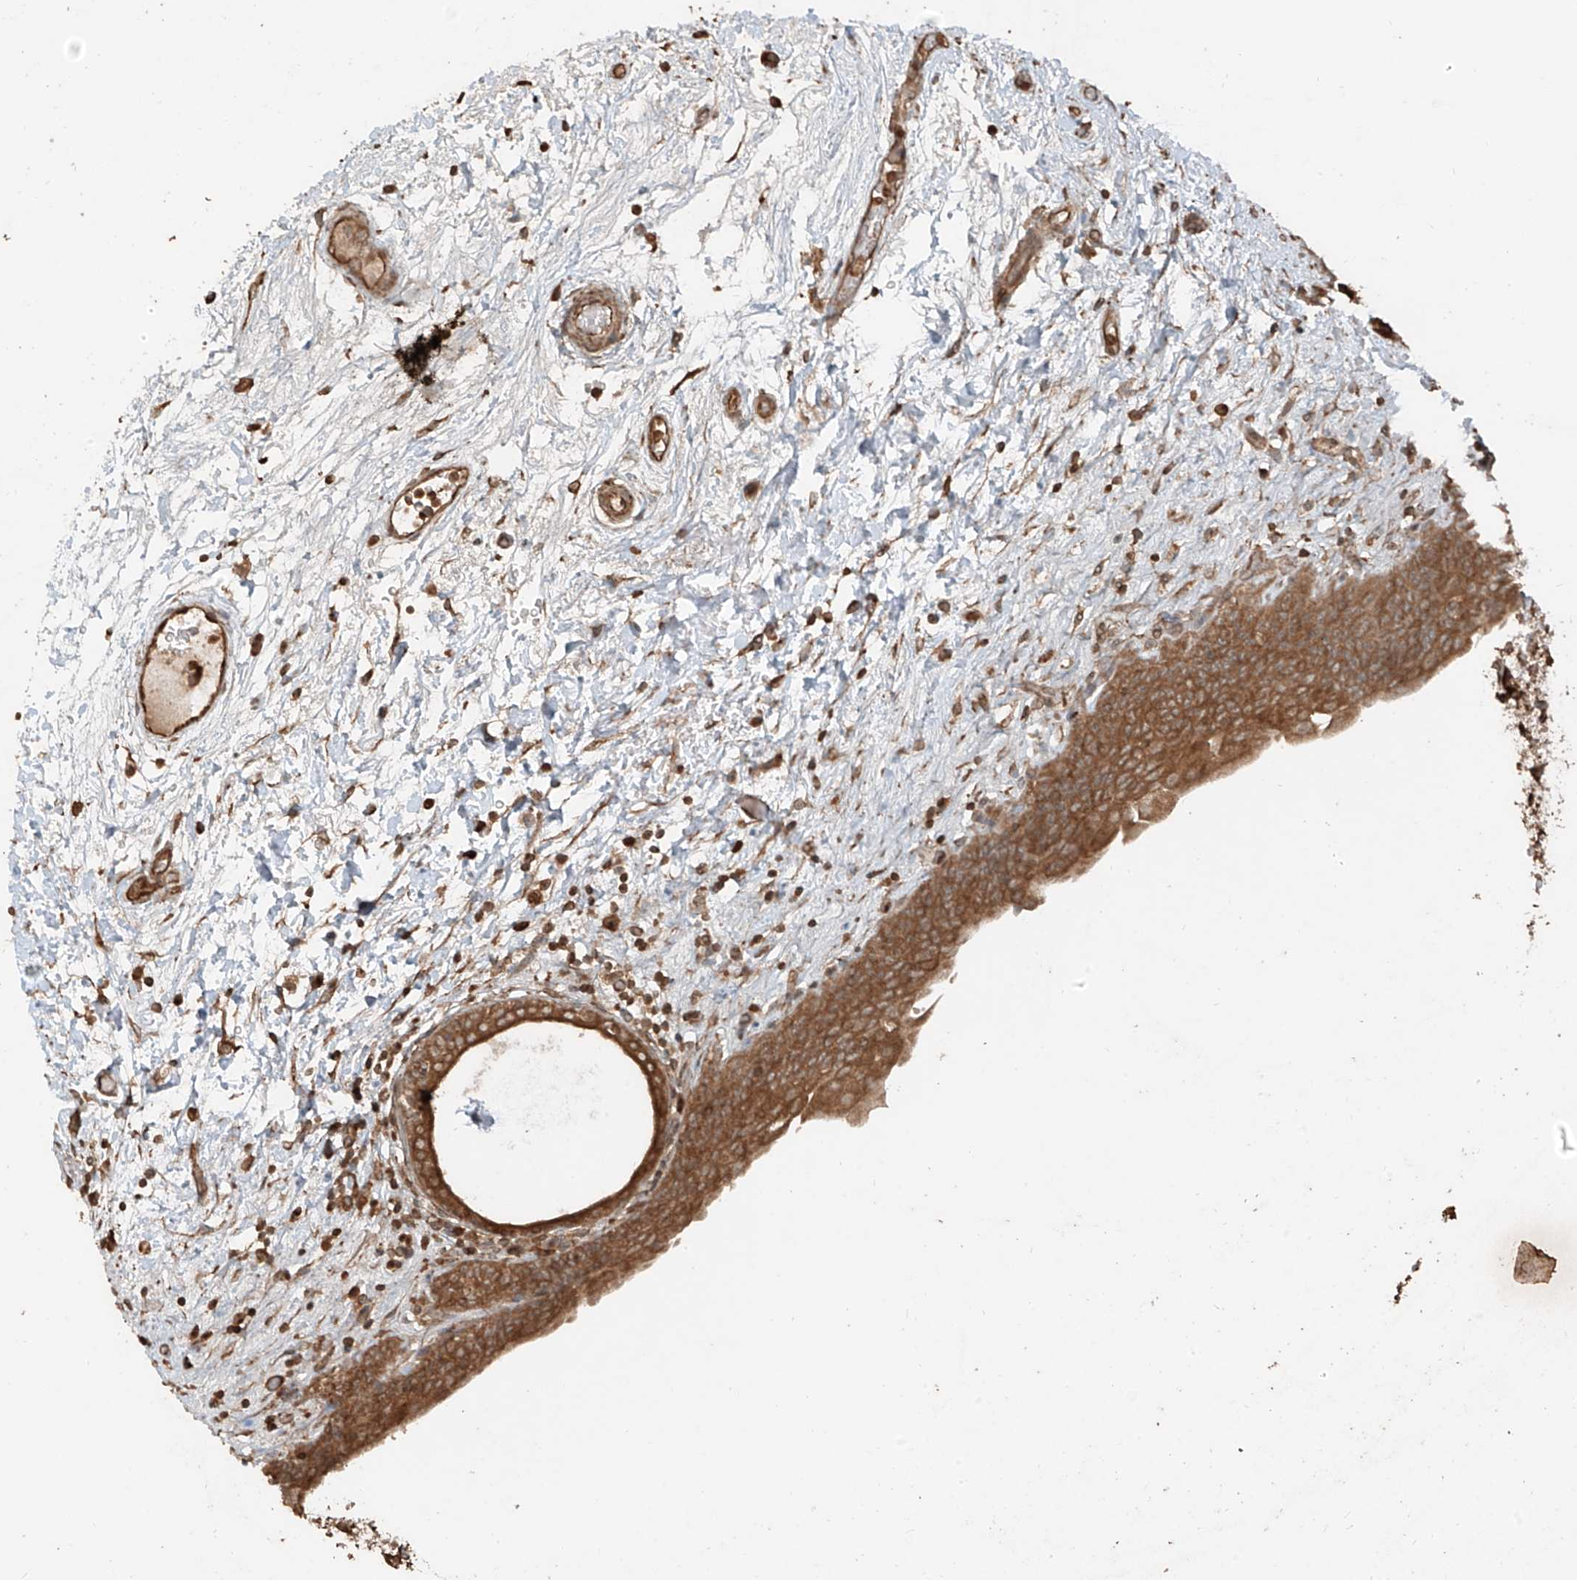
{"staining": {"intensity": "moderate", "quantity": ">75%", "location": "cytoplasmic/membranous"}, "tissue": "urinary bladder", "cell_type": "Urothelial cells", "image_type": "normal", "snomed": [{"axis": "morphology", "description": "Normal tissue, NOS"}, {"axis": "topography", "description": "Urinary bladder"}], "caption": "An immunohistochemistry (IHC) image of normal tissue is shown. Protein staining in brown labels moderate cytoplasmic/membranous positivity in urinary bladder within urothelial cells.", "gene": "ANKZF1", "patient": {"sex": "male", "age": 83}}